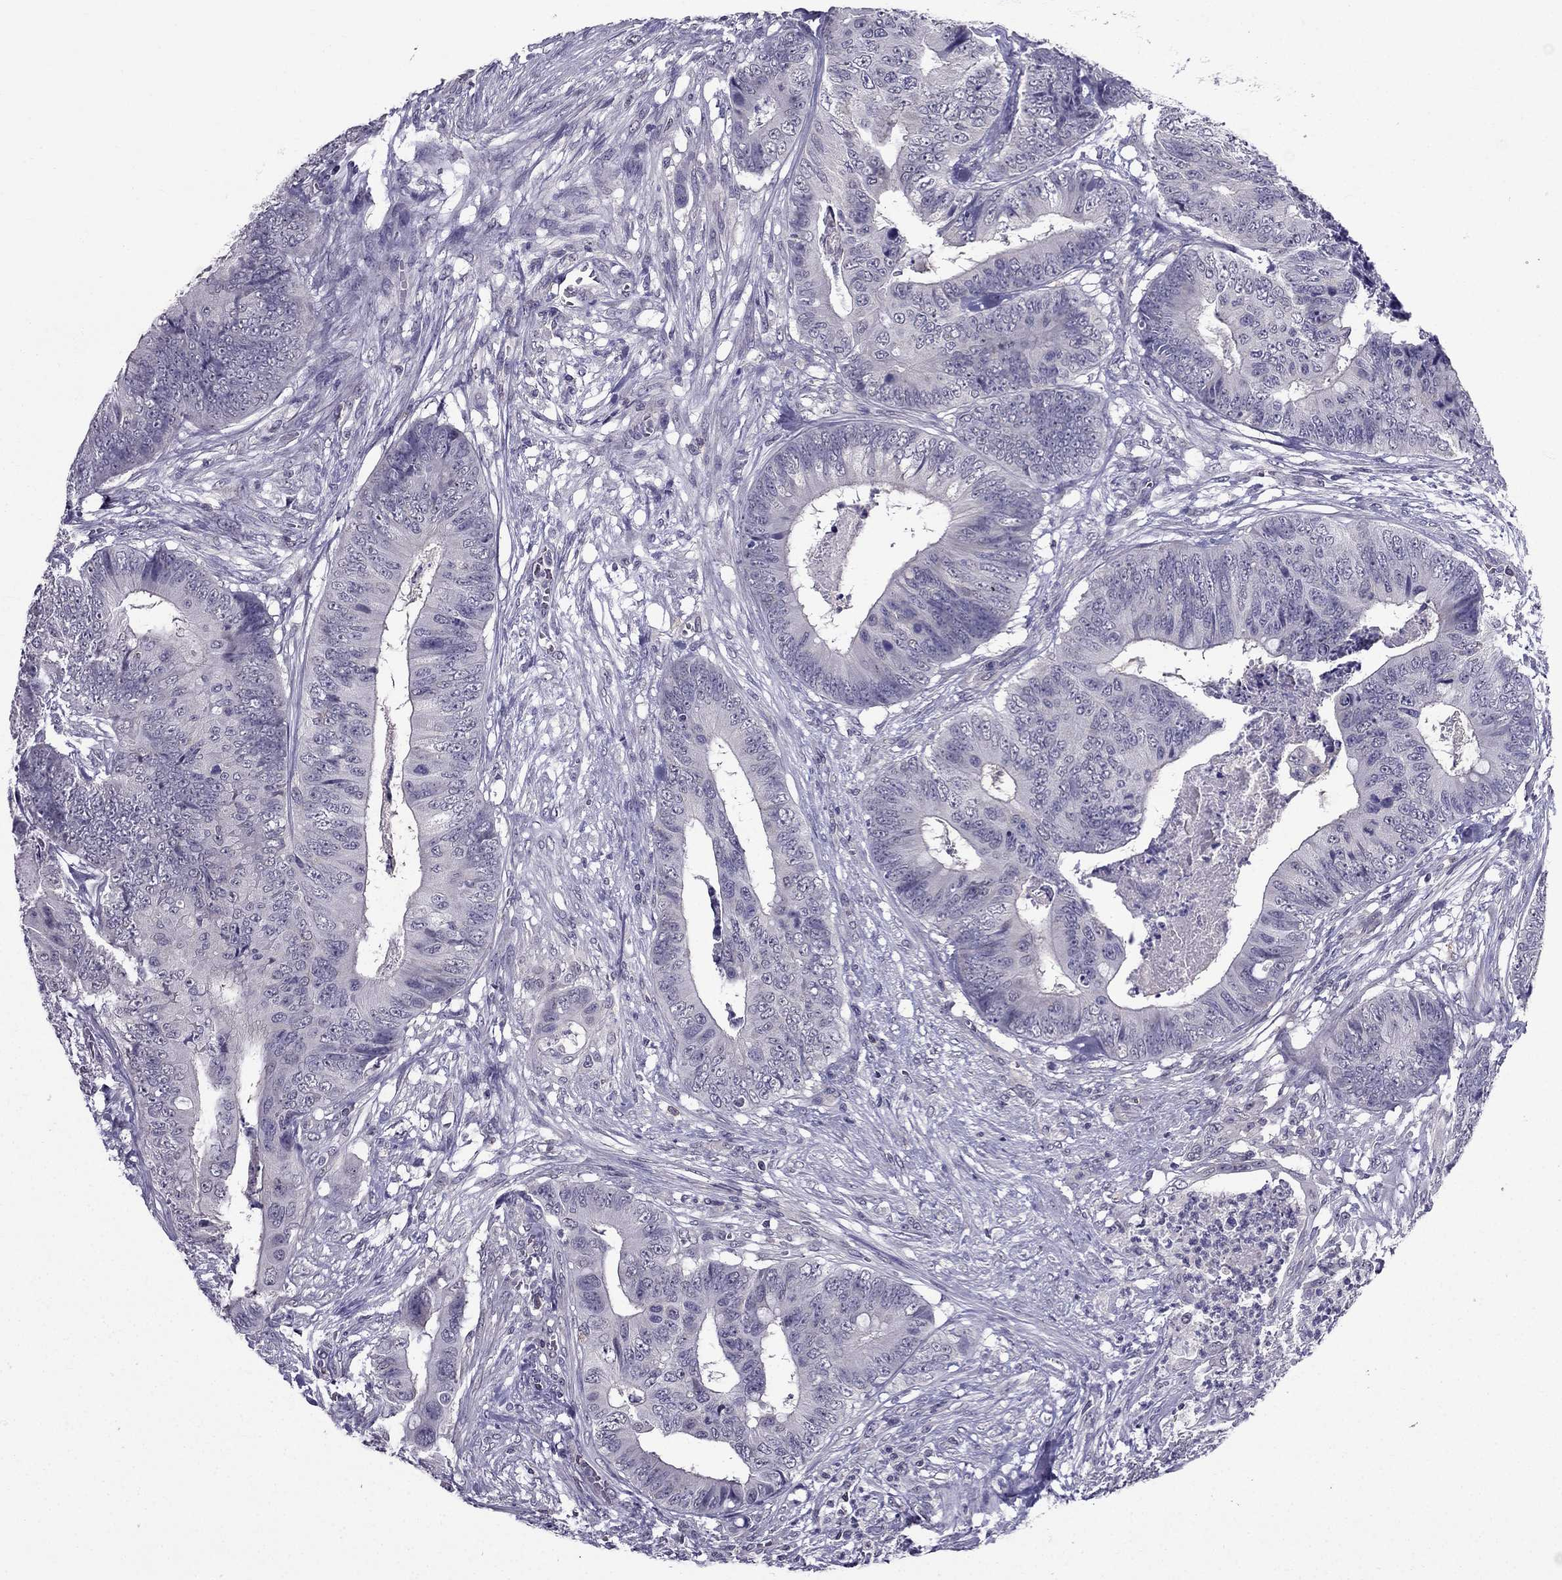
{"staining": {"intensity": "negative", "quantity": "none", "location": "none"}, "tissue": "colorectal cancer", "cell_type": "Tumor cells", "image_type": "cancer", "snomed": [{"axis": "morphology", "description": "Adenocarcinoma, NOS"}, {"axis": "topography", "description": "Colon"}], "caption": "High magnification brightfield microscopy of adenocarcinoma (colorectal) stained with DAB (brown) and counterstained with hematoxylin (blue): tumor cells show no significant positivity. (Stains: DAB (3,3'-diaminobenzidine) immunohistochemistry with hematoxylin counter stain, Microscopy: brightfield microscopy at high magnification).", "gene": "AAK1", "patient": {"sex": "male", "age": 84}}